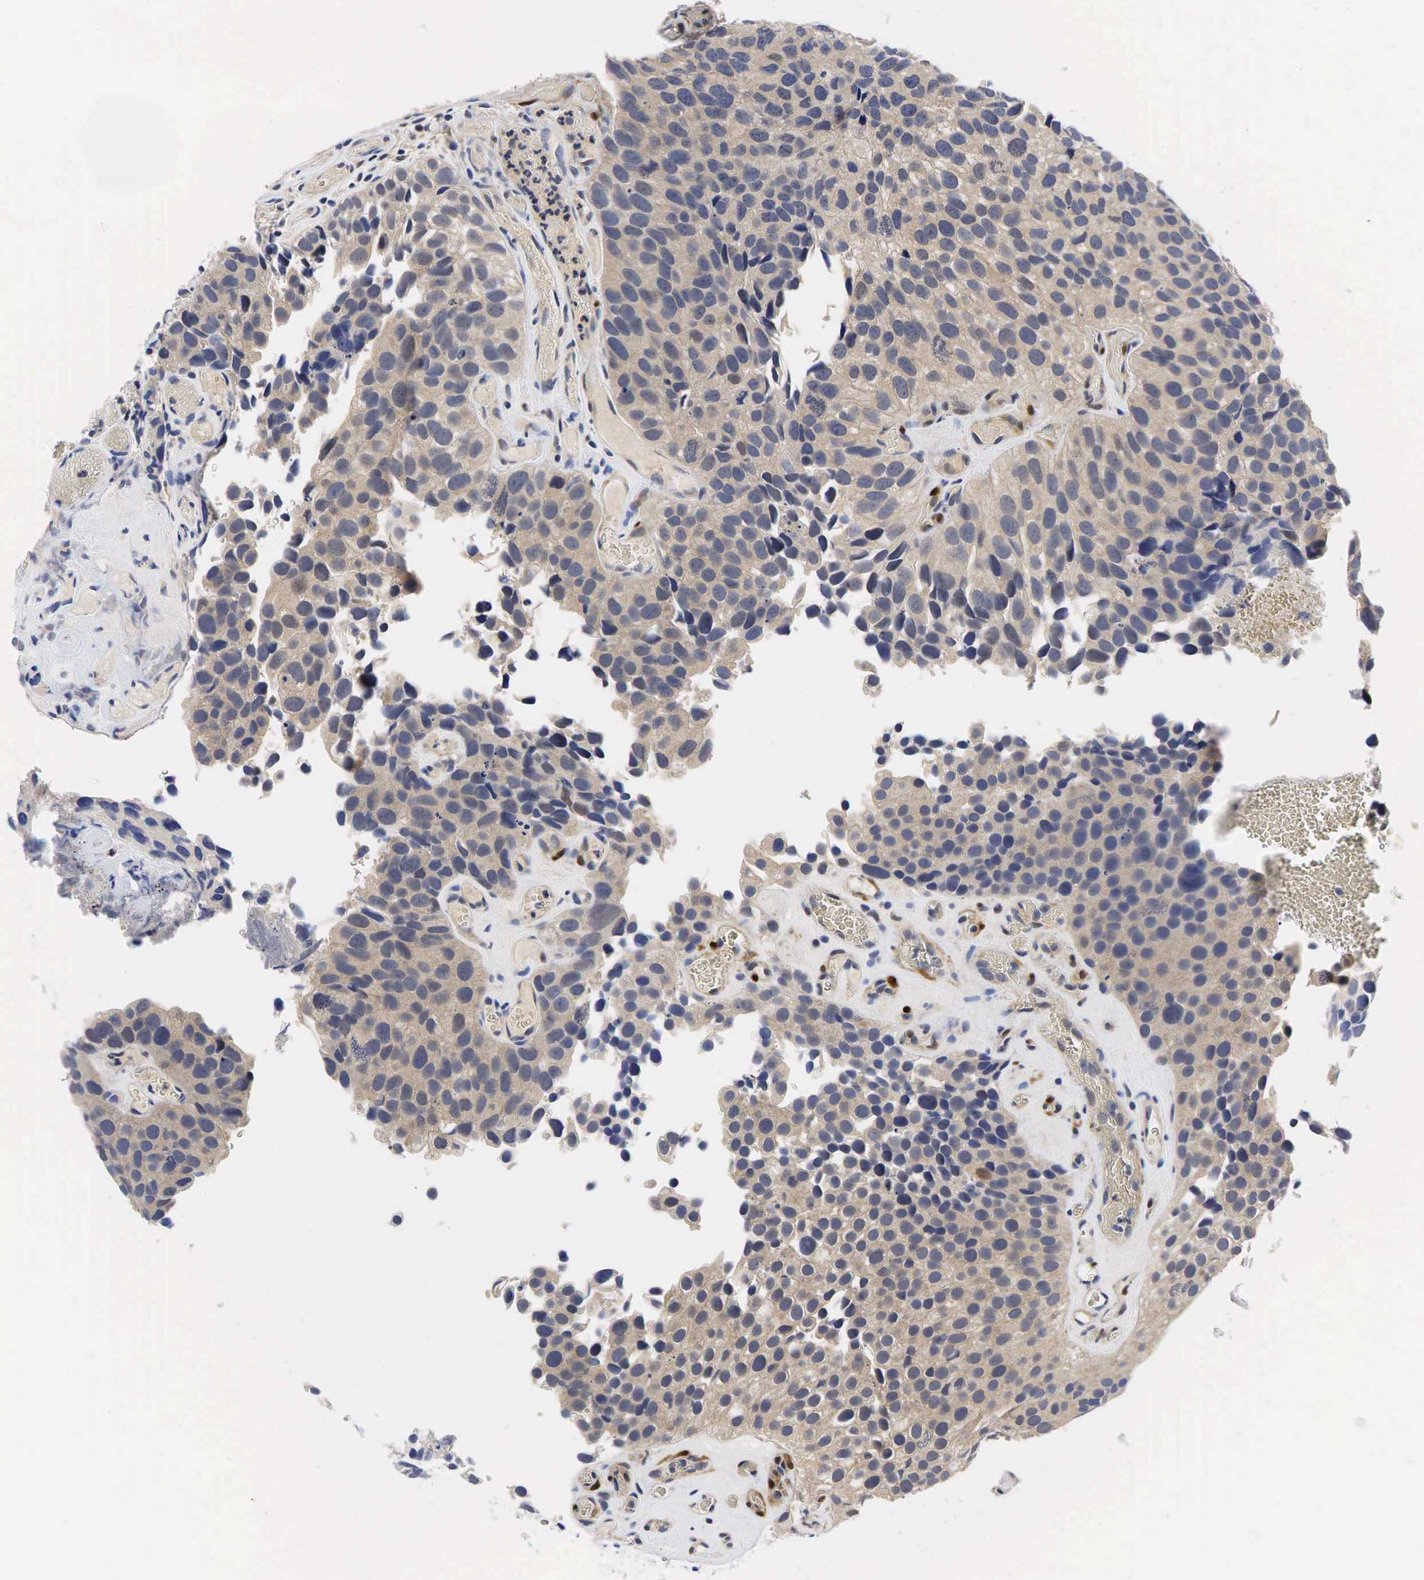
{"staining": {"intensity": "negative", "quantity": "none", "location": "none"}, "tissue": "urothelial cancer", "cell_type": "Tumor cells", "image_type": "cancer", "snomed": [{"axis": "morphology", "description": "Urothelial carcinoma, High grade"}, {"axis": "topography", "description": "Urinary bladder"}], "caption": "This is an immunohistochemistry micrograph of human high-grade urothelial carcinoma. There is no staining in tumor cells.", "gene": "CCND1", "patient": {"sex": "male", "age": 72}}